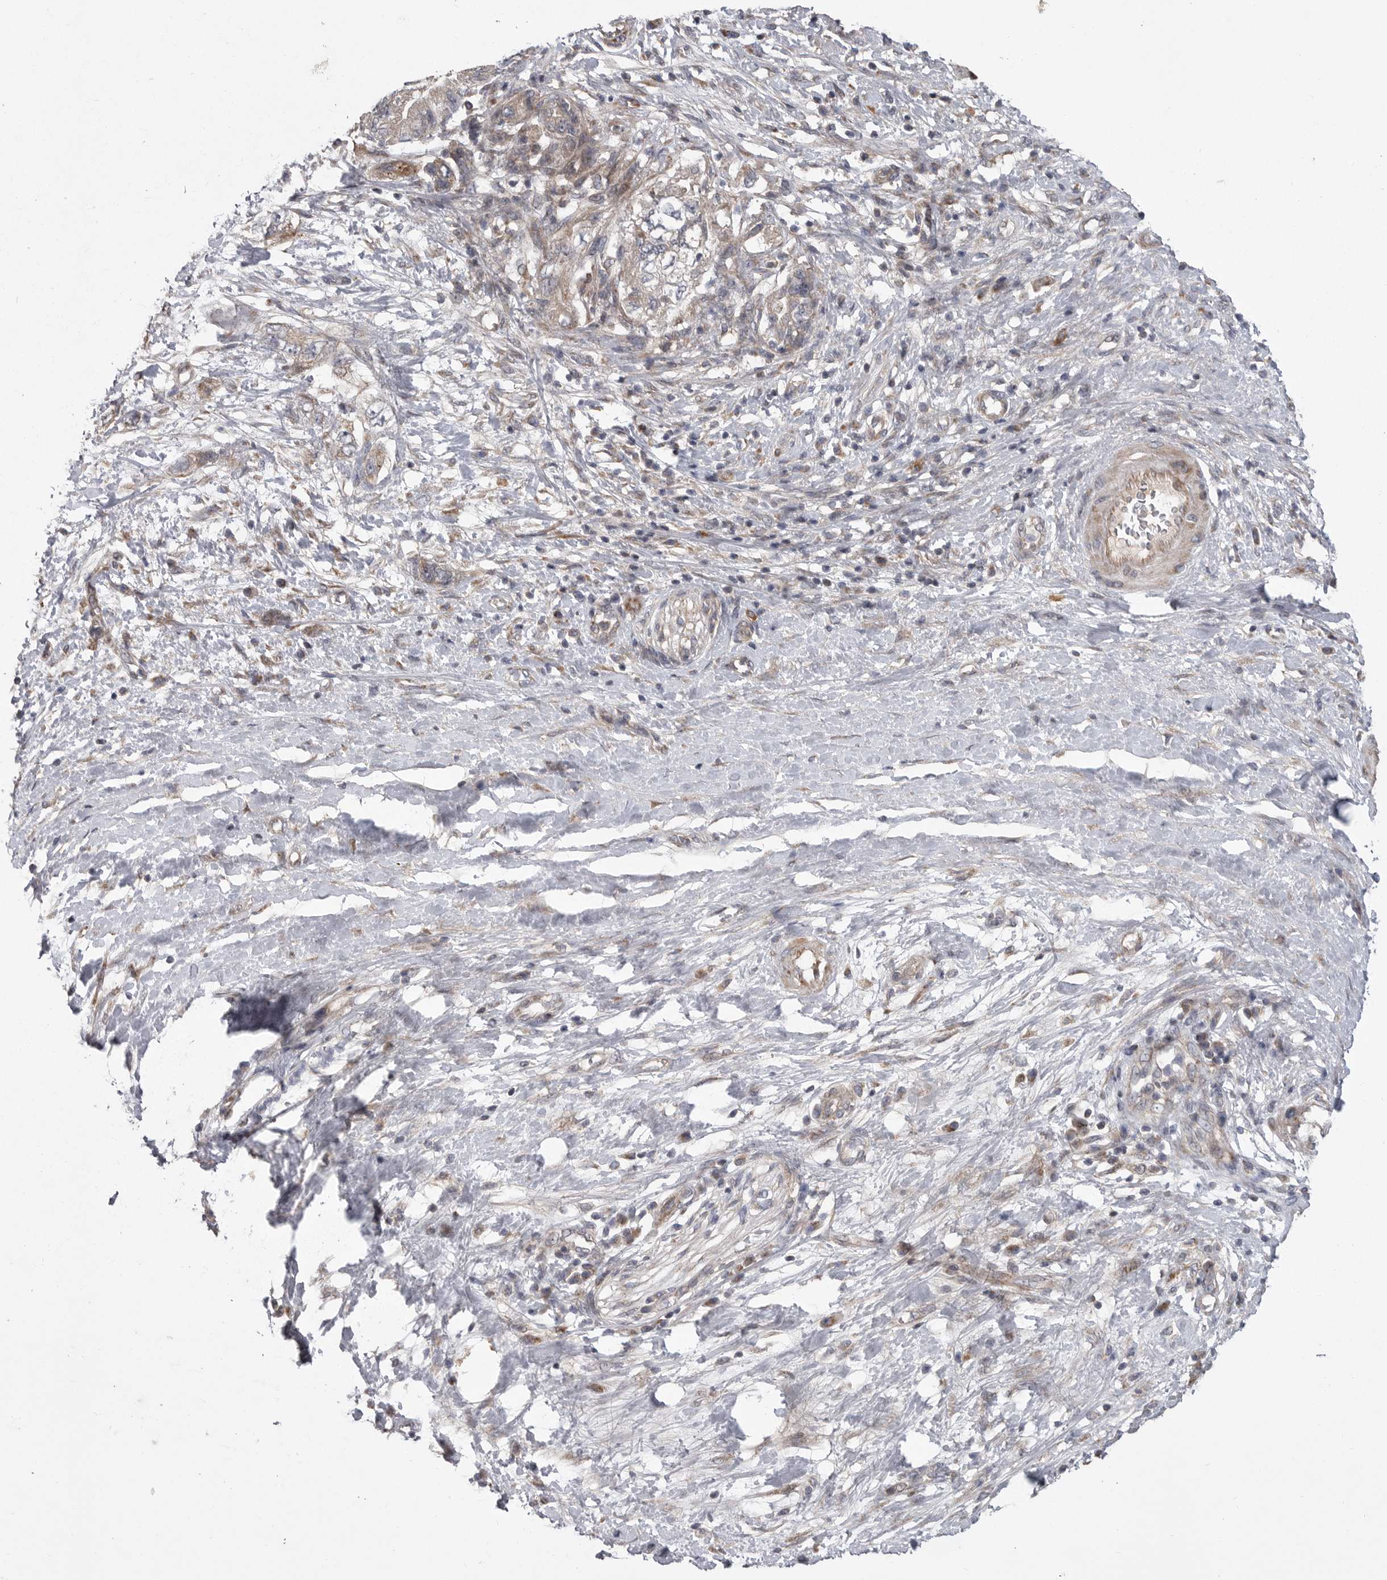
{"staining": {"intensity": "weak", "quantity": ">75%", "location": "cytoplasmic/membranous"}, "tissue": "pancreatic cancer", "cell_type": "Tumor cells", "image_type": "cancer", "snomed": [{"axis": "morphology", "description": "Adenocarcinoma, NOS"}, {"axis": "topography", "description": "Pancreas"}], "caption": "Immunohistochemistry photomicrograph of neoplastic tissue: pancreatic adenocarcinoma stained using immunohistochemistry shows low levels of weak protein expression localized specifically in the cytoplasmic/membranous of tumor cells, appearing as a cytoplasmic/membranous brown color.", "gene": "CRP", "patient": {"sex": "female", "age": 73}}